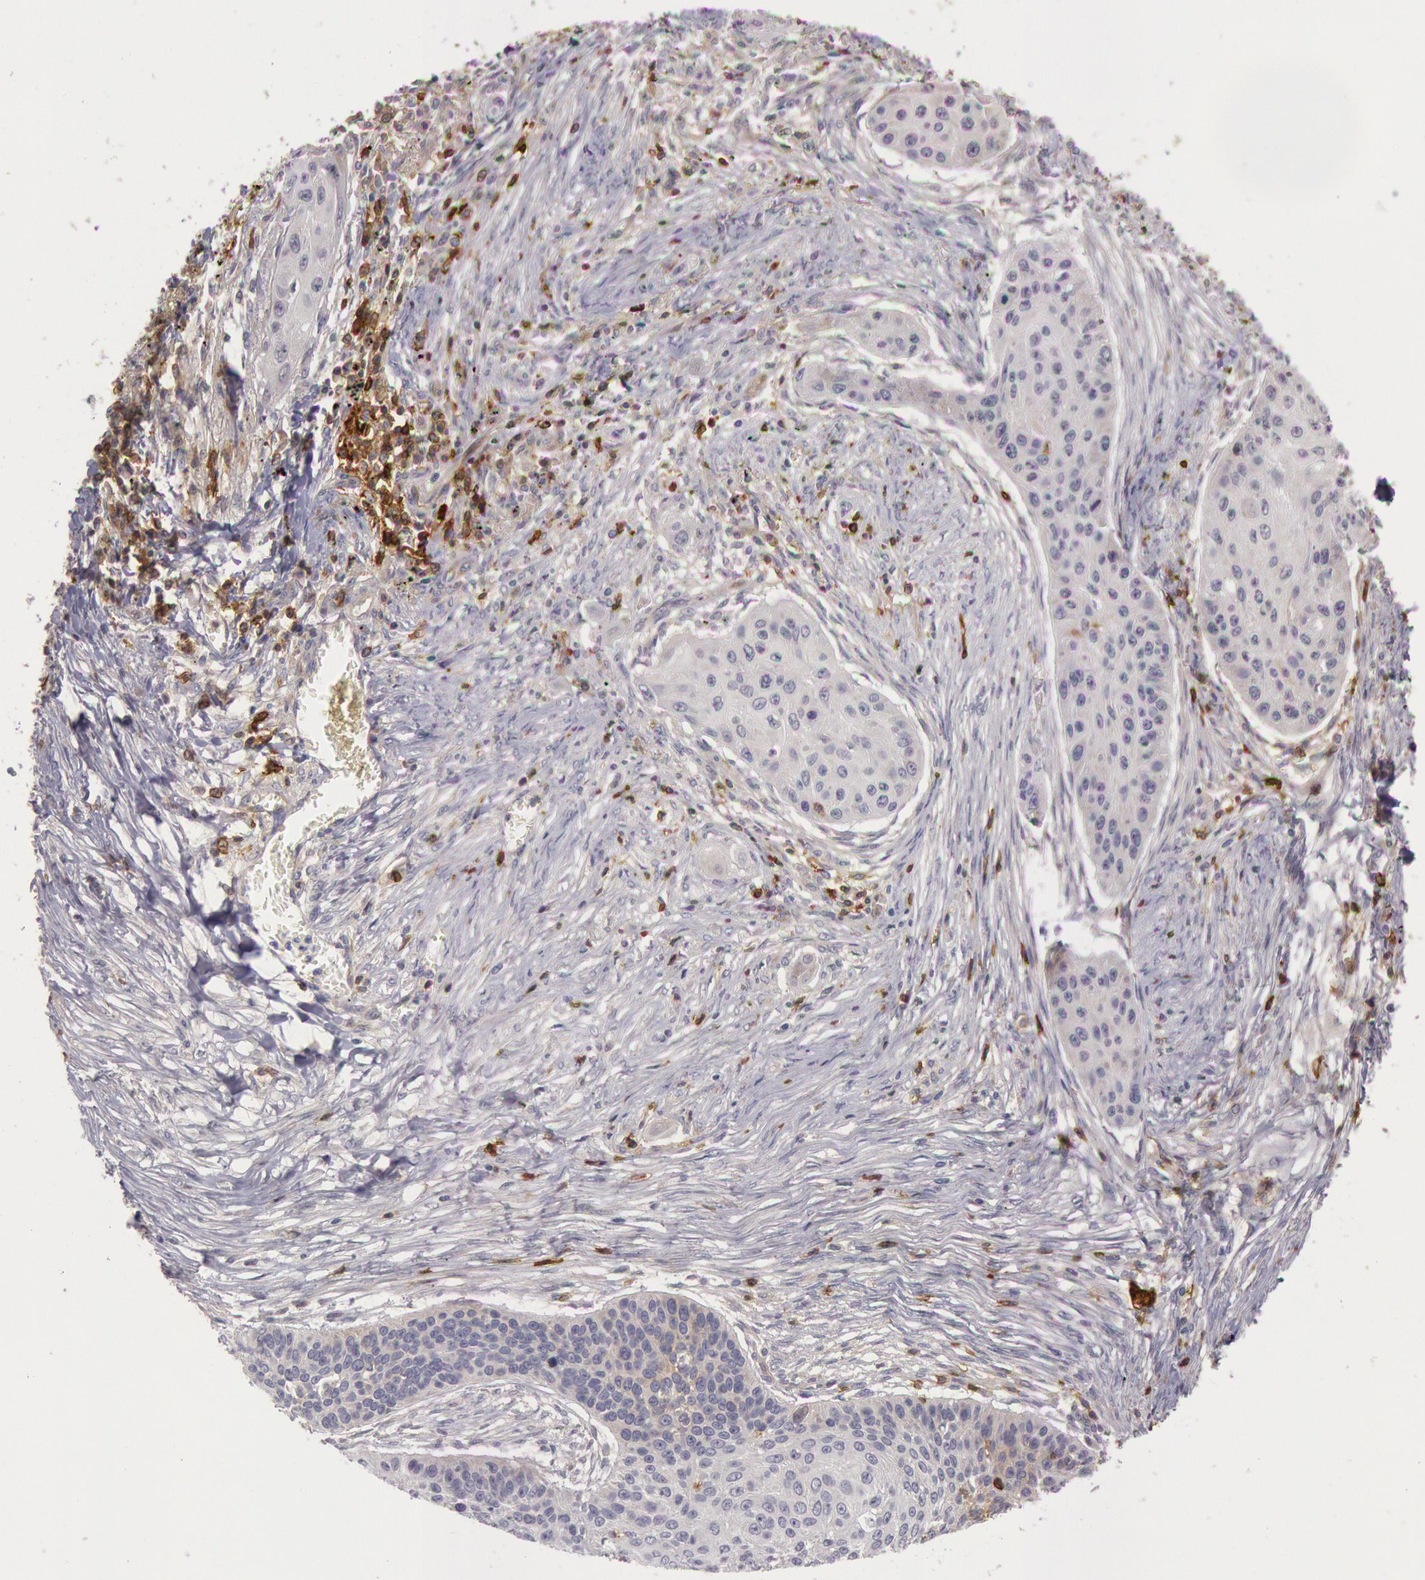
{"staining": {"intensity": "weak", "quantity": "25%-75%", "location": "cytoplasmic/membranous"}, "tissue": "lung cancer", "cell_type": "Tumor cells", "image_type": "cancer", "snomed": [{"axis": "morphology", "description": "Squamous cell carcinoma, NOS"}, {"axis": "topography", "description": "Lung"}], "caption": "Immunohistochemistry (DAB (3,3'-diaminobenzidine)) staining of lung cancer (squamous cell carcinoma) displays weak cytoplasmic/membranous protein staining in about 25%-75% of tumor cells. The staining is performed using DAB brown chromogen to label protein expression. The nuclei are counter-stained blue using hematoxylin.", "gene": "TRIB2", "patient": {"sex": "male", "age": 71}}